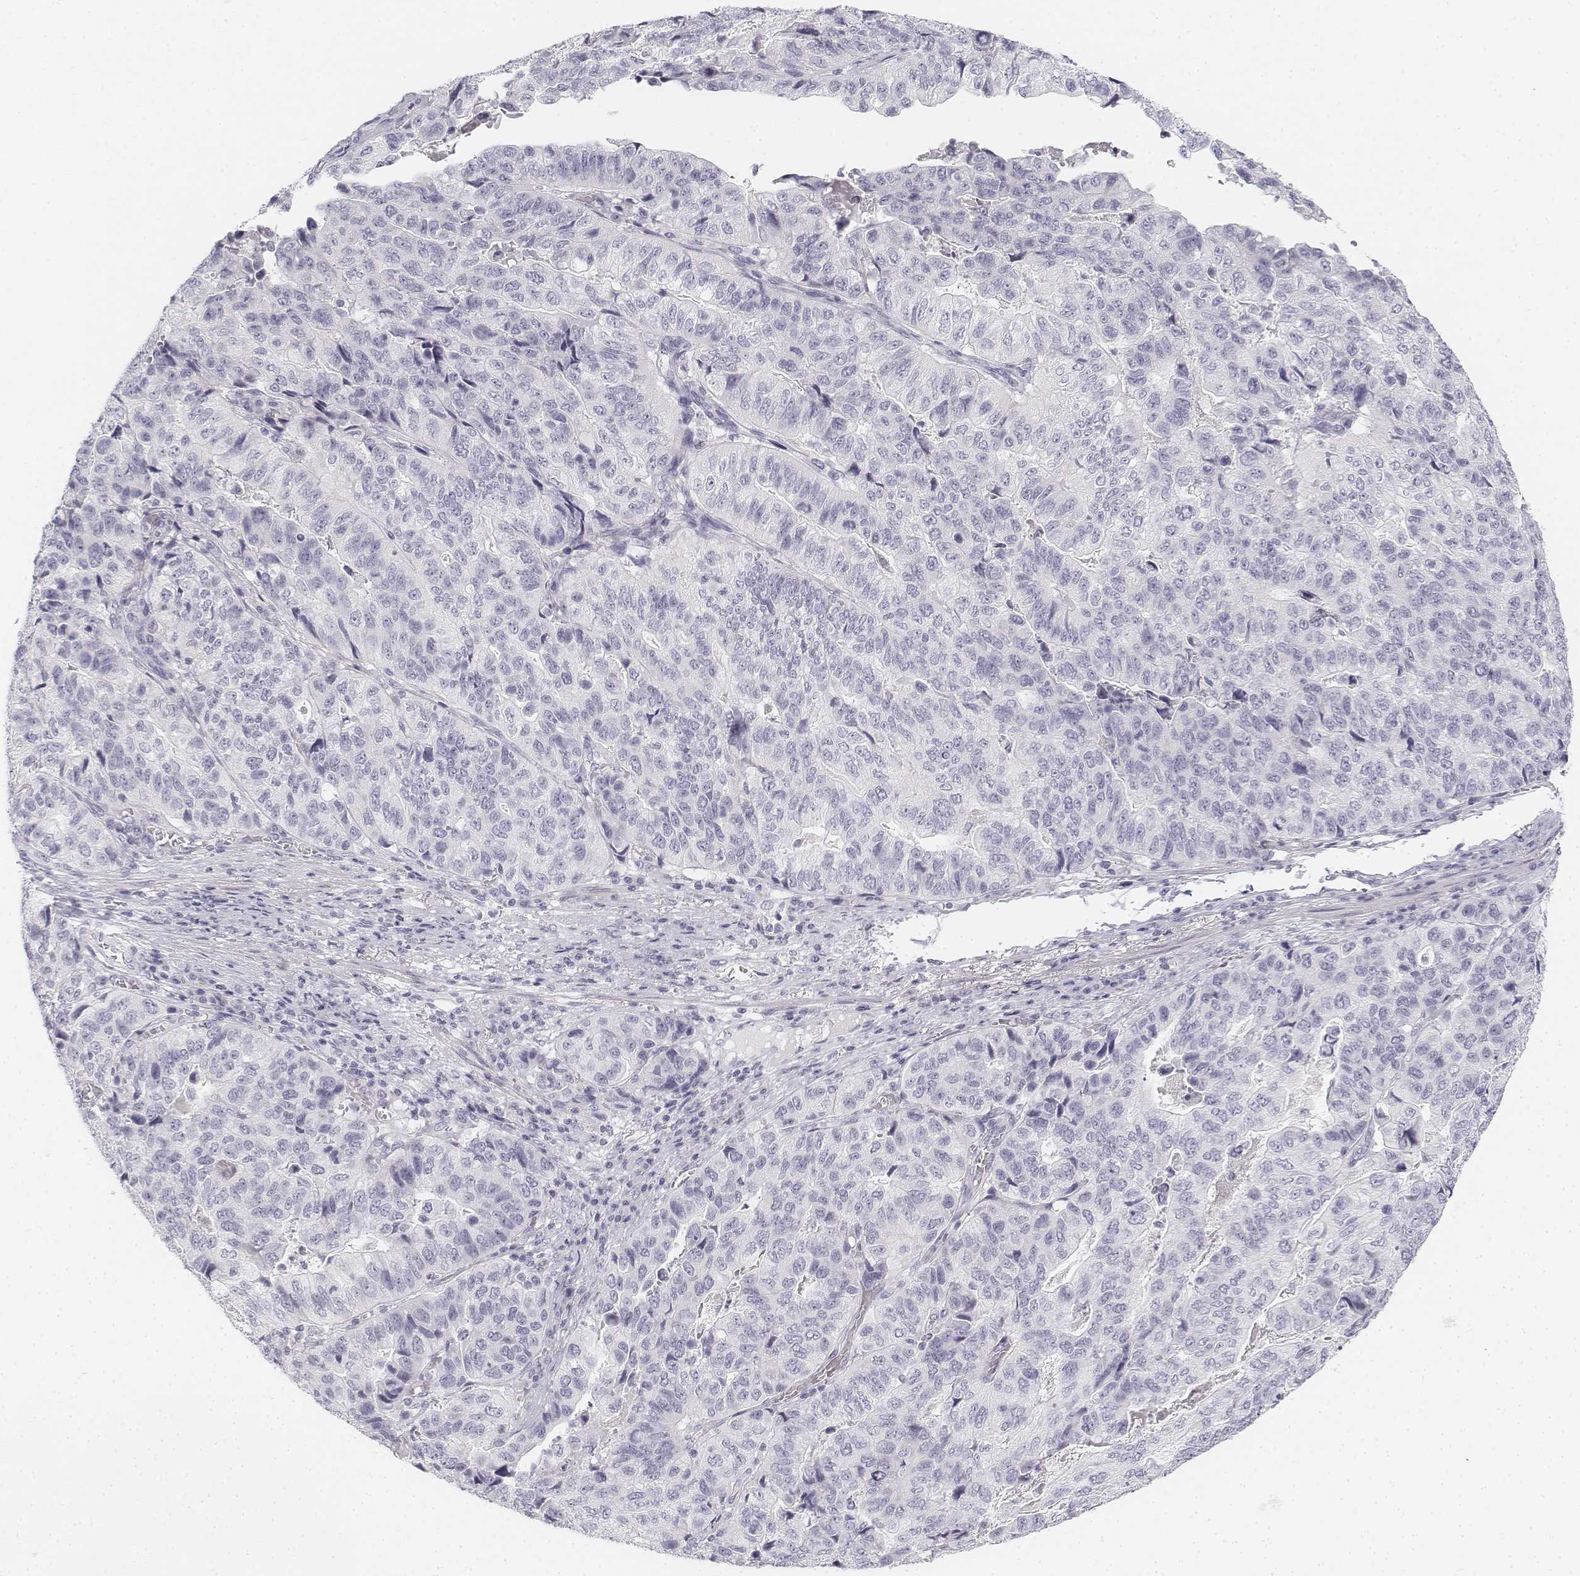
{"staining": {"intensity": "negative", "quantity": "none", "location": "none"}, "tissue": "stomach cancer", "cell_type": "Tumor cells", "image_type": "cancer", "snomed": [{"axis": "morphology", "description": "Adenocarcinoma, NOS"}, {"axis": "topography", "description": "Stomach, upper"}], "caption": "High magnification brightfield microscopy of stomach adenocarcinoma stained with DAB (brown) and counterstained with hematoxylin (blue): tumor cells show no significant expression.", "gene": "KRT25", "patient": {"sex": "female", "age": 67}}